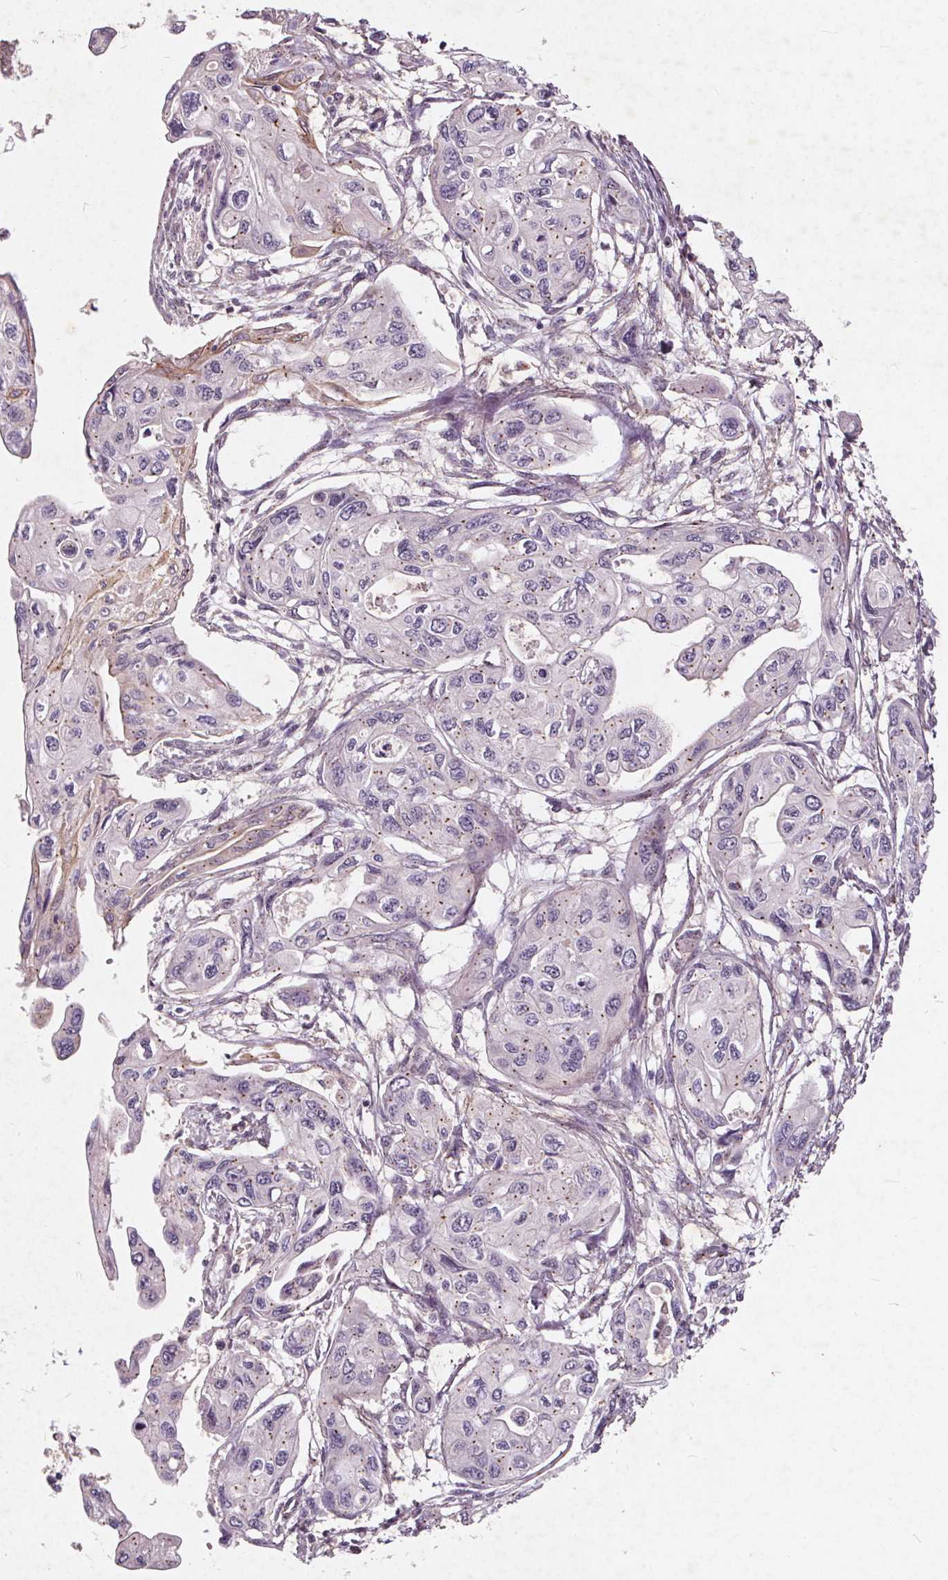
{"staining": {"intensity": "weak", "quantity": "<25%", "location": "cytoplasmic/membranous"}, "tissue": "pancreatic cancer", "cell_type": "Tumor cells", "image_type": "cancer", "snomed": [{"axis": "morphology", "description": "Adenocarcinoma, NOS"}, {"axis": "topography", "description": "Pancreas"}], "caption": "A high-resolution photomicrograph shows IHC staining of adenocarcinoma (pancreatic), which demonstrates no significant staining in tumor cells.", "gene": "CSNK1G2", "patient": {"sex": "female", "age": 76}}